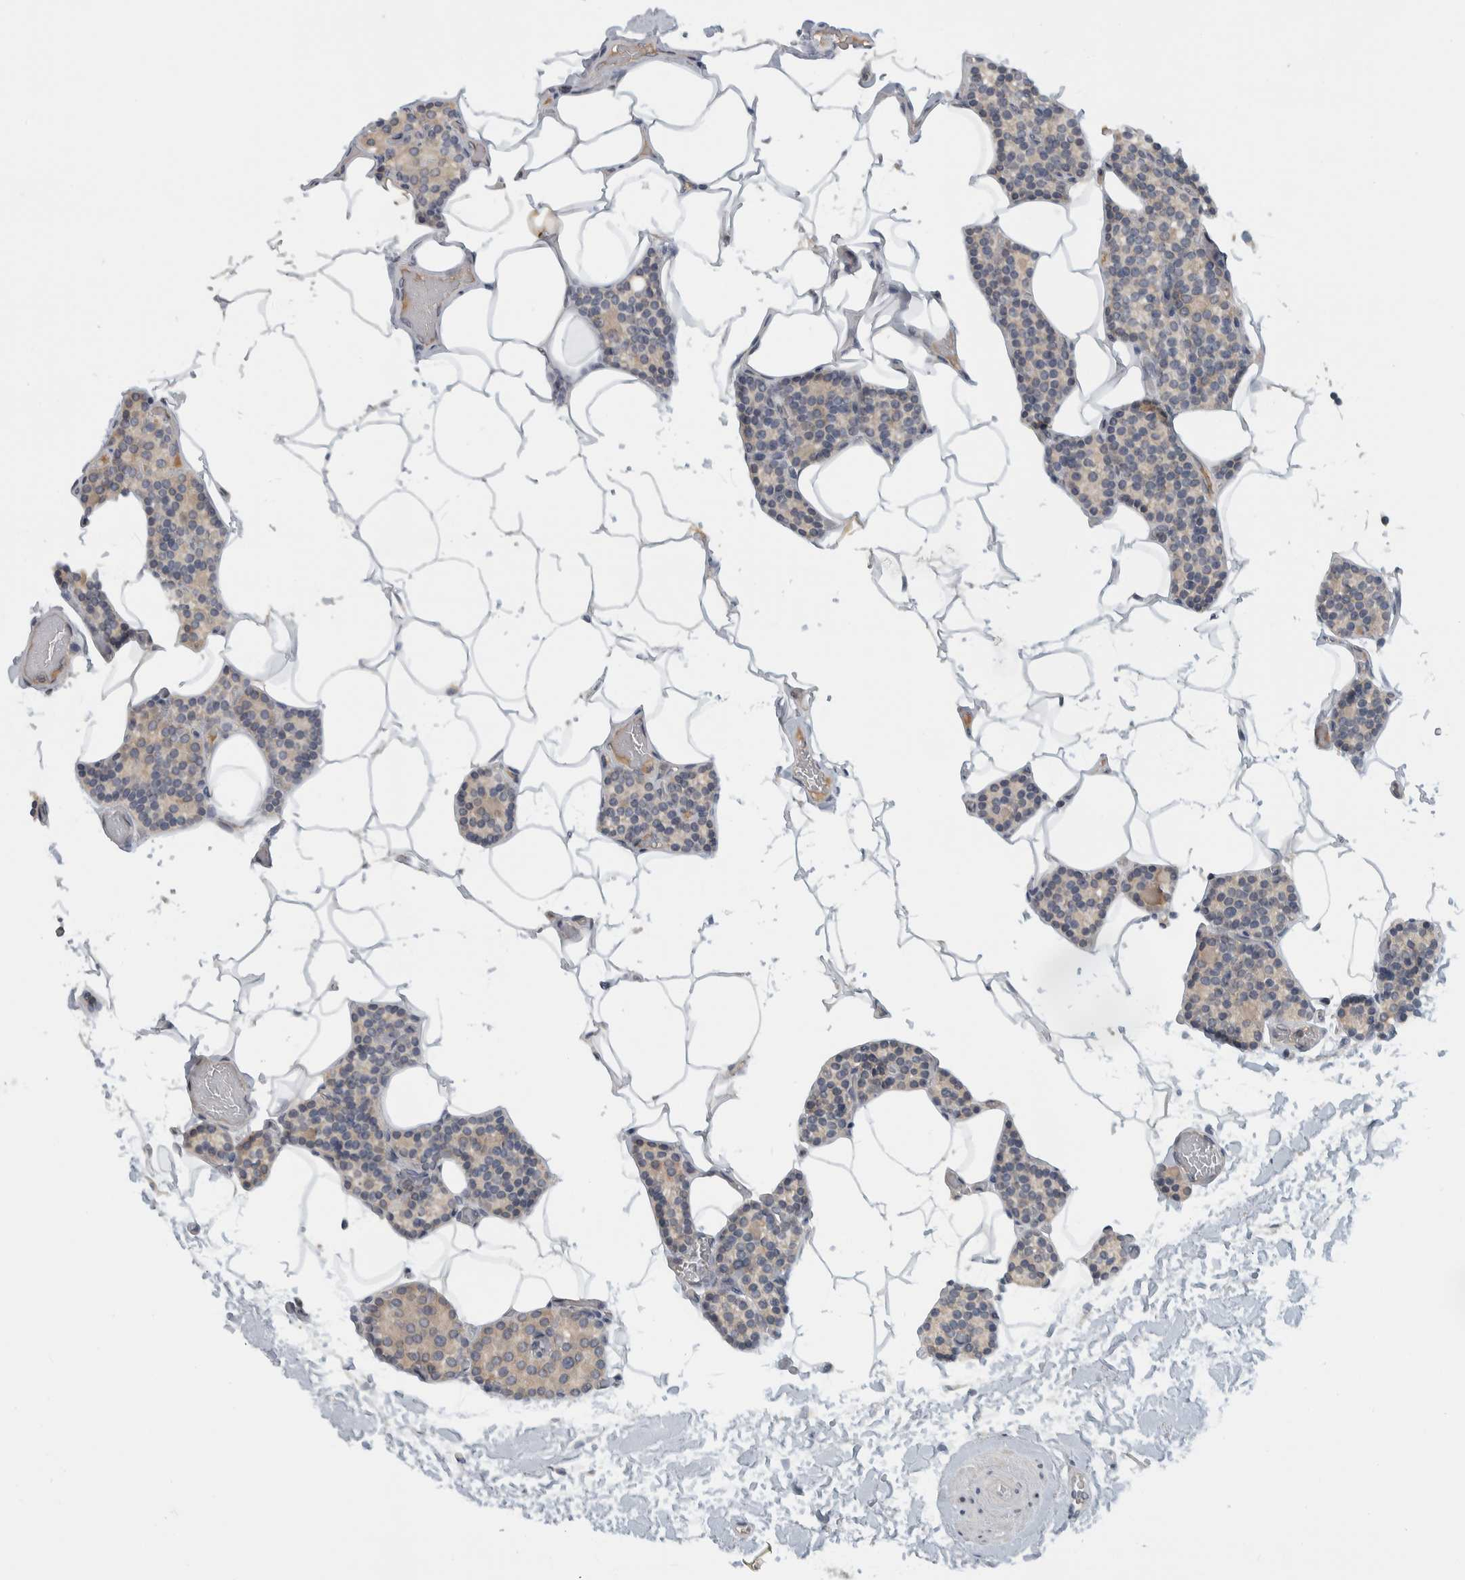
{"staining": {"intensity": "negative", "quantity": "none", "location": "none"}, "tissue": "parathyroid gland", "cell_type": "Glandular cells", "image_type": "normal", "snomed": [{"axis": "morphology", "description": "Normal tissue, NOS"}, {"axis": "topography", "description": "Parathyroid gland"}], "caption": "IHC micrograph of unremarkable parathyroid gland: human parathyroid gland stained with DAB (3,3'-diaminobenzidine) demonstrates no significant protein expression in glandular cells.", "gene": "AFP", "patient": {"sex": "male", "age": 52}}